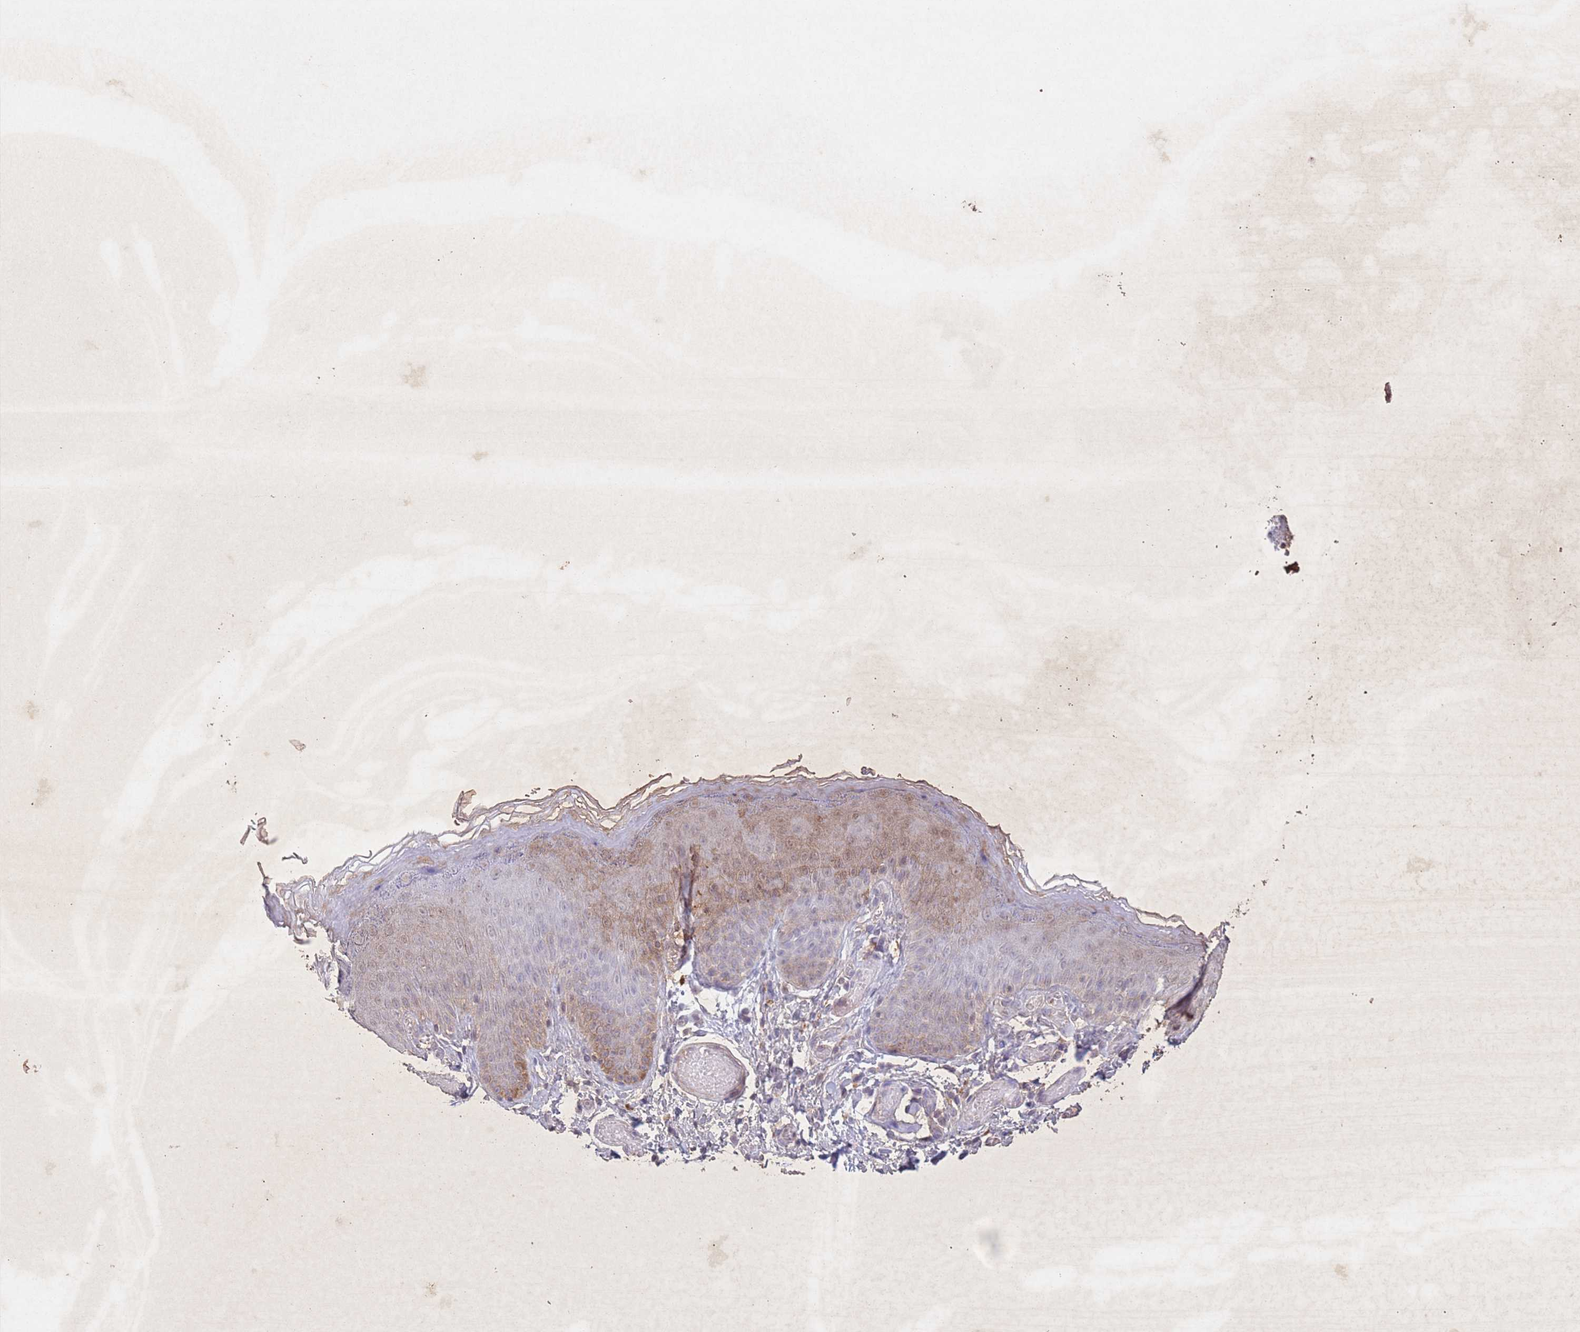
{"staining": {"intensity": "moderate", "quantity": "<25%", "location": "cytoplasmic/membranous"}, "tissue": "skin", "cell_type": "Epidermal cells", "image_type": "normal", "snomed": [{"axis": "morphology", "description": "Normal tissue, NOS"}, {"axis": "topography", "description": "Anal"}], "caption": "Immunohistochemical staining of benign human skin exhibits moderate cytoplasmic/membranous protein positivity in about <25% of epidermal cells.", "gene": "CCNI", "patient": {"sex": "female", "age": 40}}